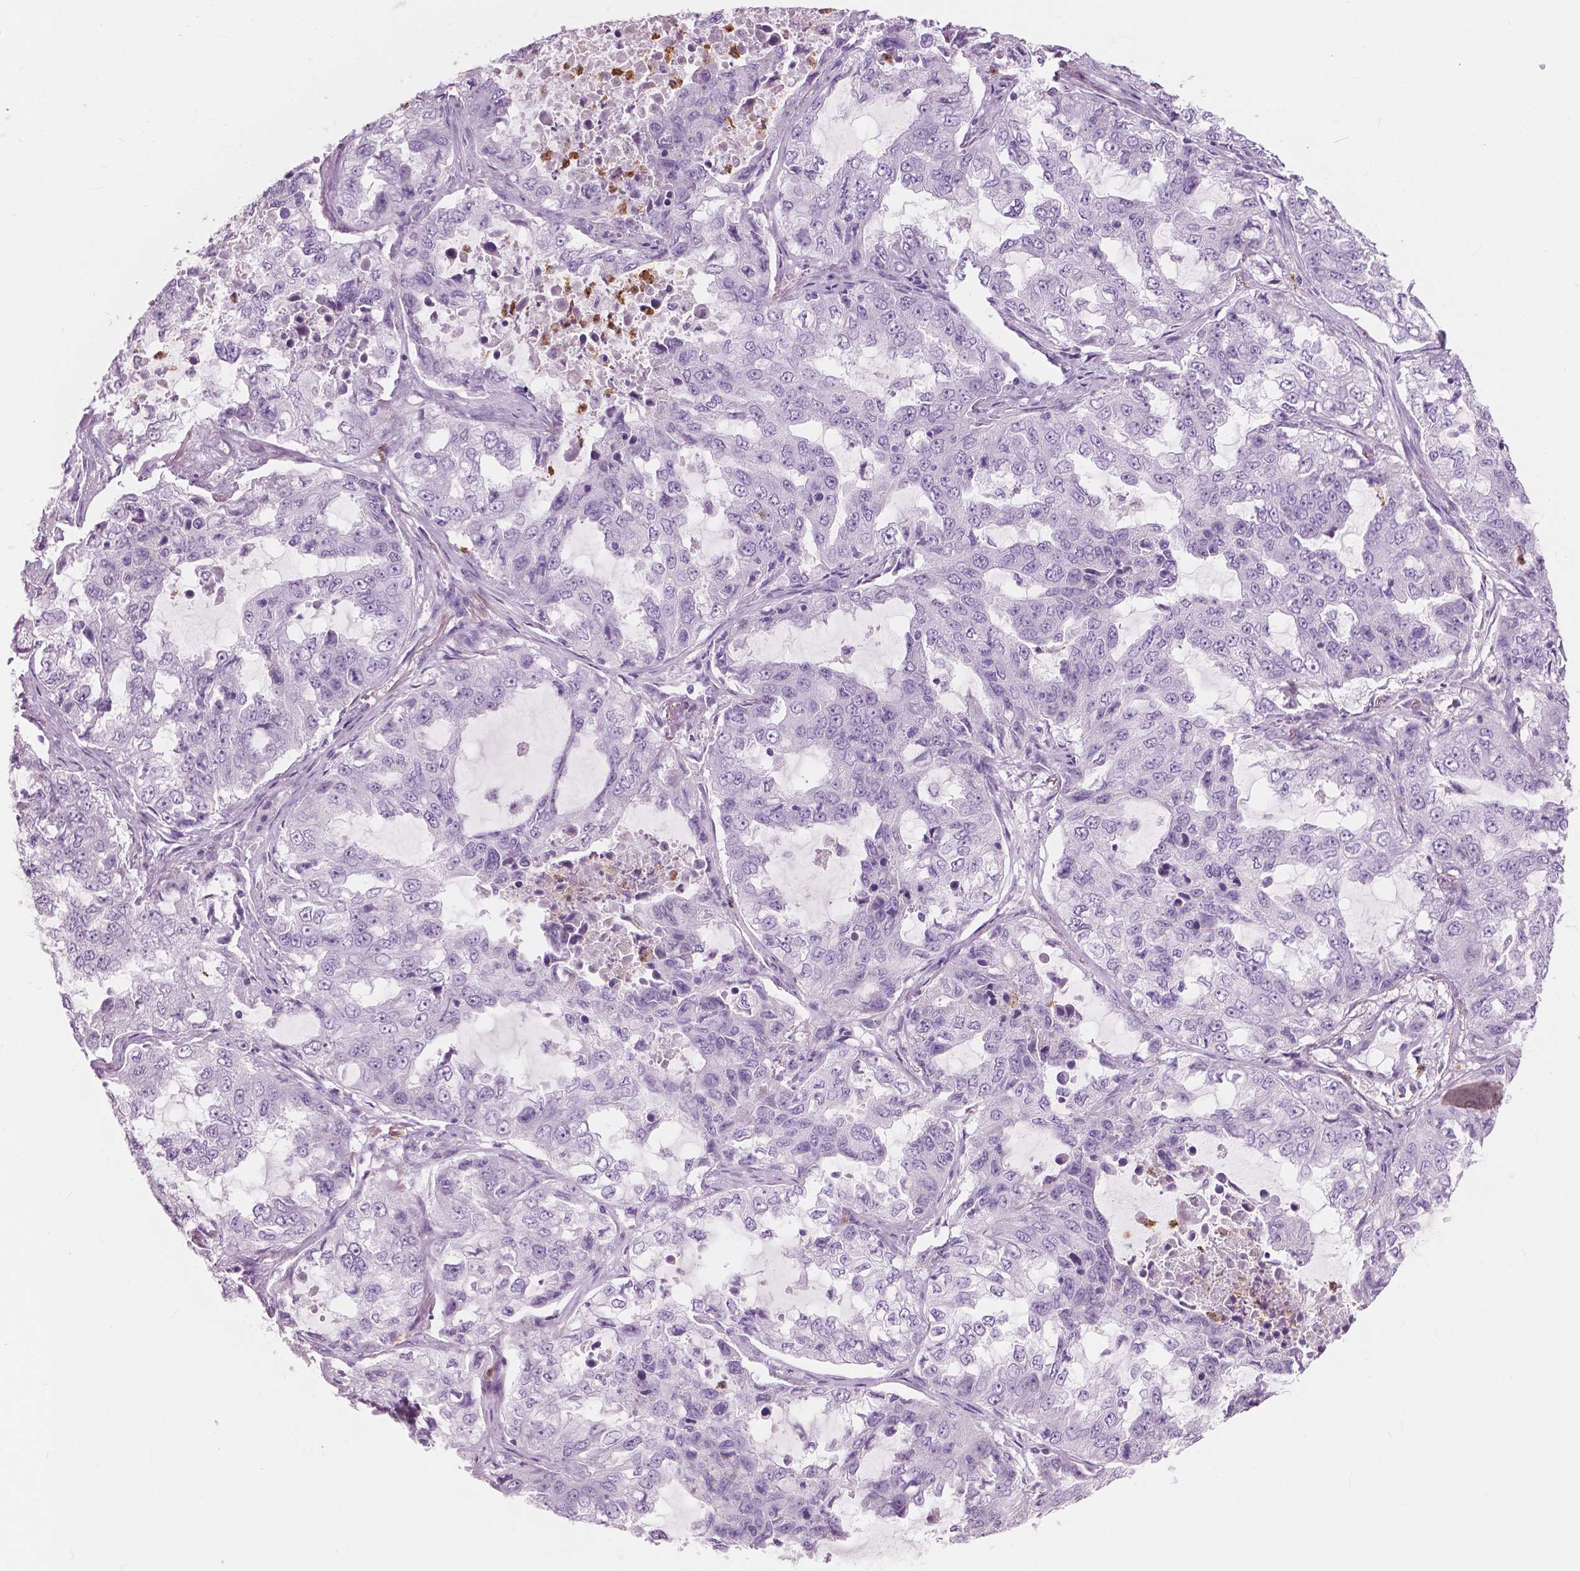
{"staining": {"intensity": "negative", "quantity": "none", "location": "none"}, "tissue": "lung cancer", "cell_type": "Tumor cells", "image_type": "cancer", "snomed": [{"axis": "morphology", "description": "Adenocarcinoma, NOS"}, {"axis": "topography", "description": "Lung"}], "caption": "Tumor cells are negative for protein expression in human lung cancer.", "gene": "CXCR2", "patient": {"sex": "female", "age": 61}}